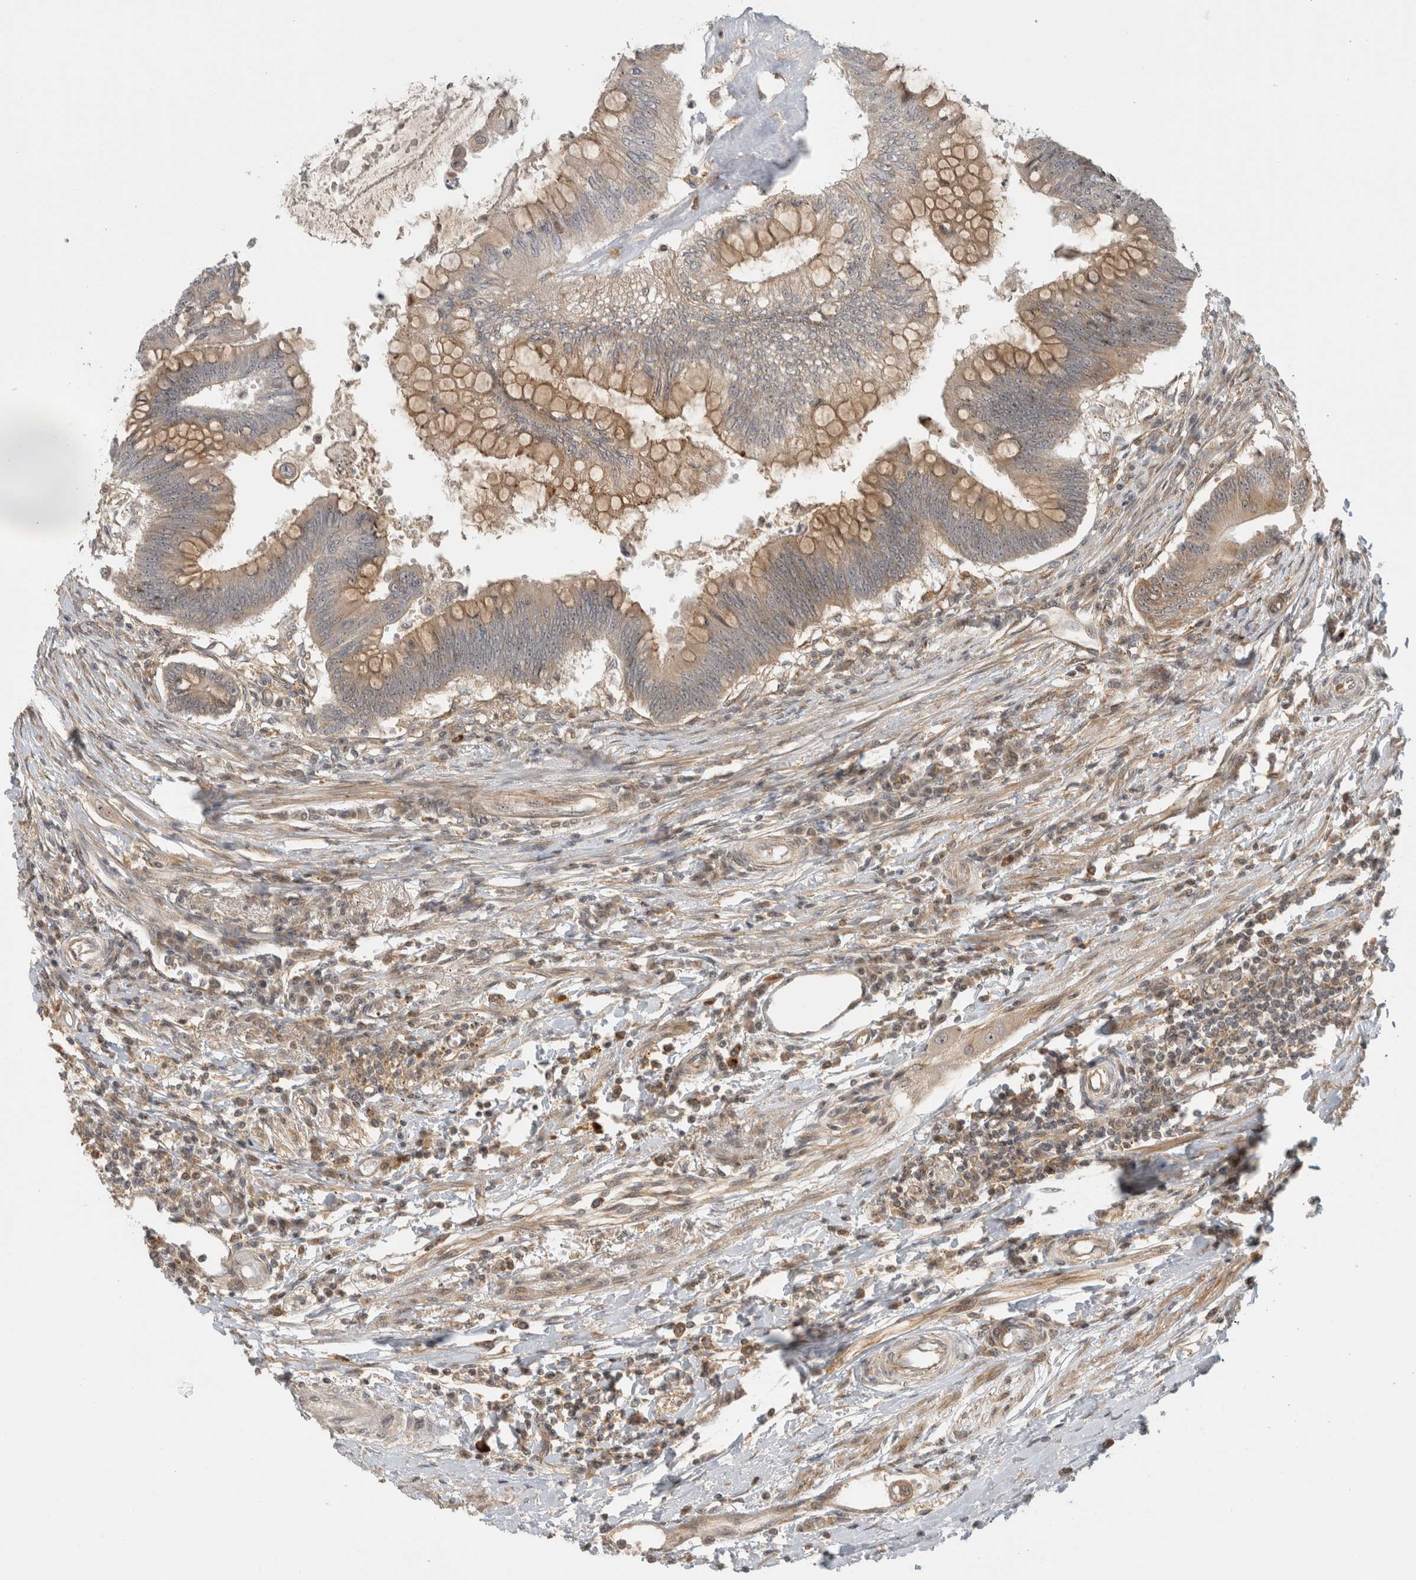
{"staining": {"intensity": "weak", "quantity": ">75%", "location": "cytoplasmic/membranous"}, "tissue": "colorectal cancer", "cell_type": "Tumor cells", "image_type": "cancer", "snomed": [{"axis": "morphology", "description": "Adenoma, NOS"}, {"axis": "morphology", "description": "Adenocarcinoma, NOS"}, {"axis": "topography", "description": "Colon"}], "caption": "This micrograph shows IHC staining of human colorectal cancer, with low weak cytoplasmic/membranous expression in approximately >75% of tumor cells.", "gene": "WASF2", "patient": {"sex": "male", "age": 79}}